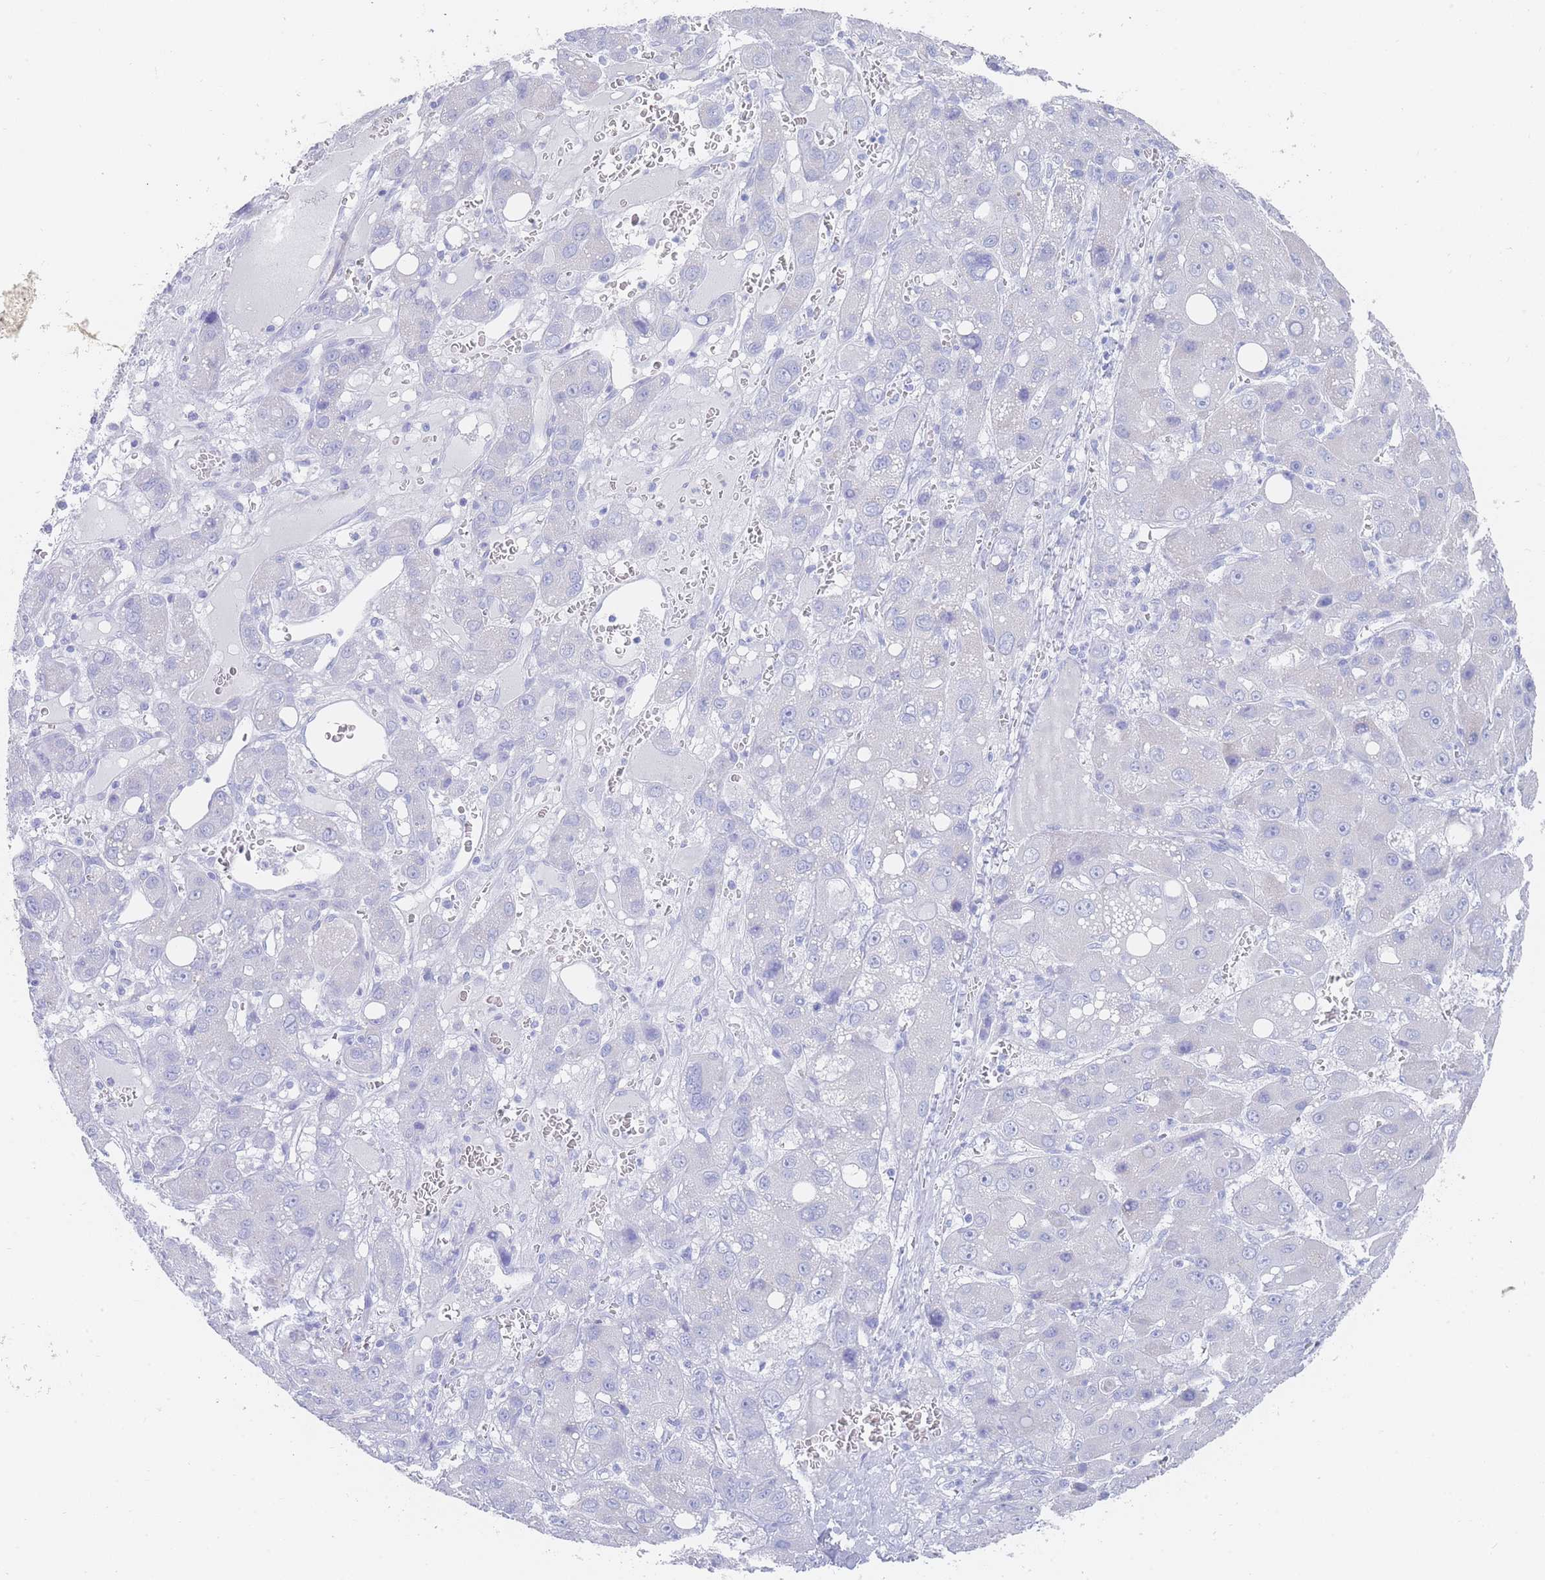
{"staining": {"intensity": "negative", "quantity": "none", "location": "none"}, "tissue": "liver cancer", "cell_type": "Tumor cells", "image_type": "cancer", "snomed": [{"axis": "morphology", "description": "Carcinoma, Hepatocellular, NOS"}, {"axis": "topography", "description": "Liver"}], "caption": "Human liver hepatocellular carcinoma stained for a protein using immunohistochemistry displays no positivity in tumor cells.", "gene": "LRRC37A", "patient": {"sex": "male", "age": 55}}